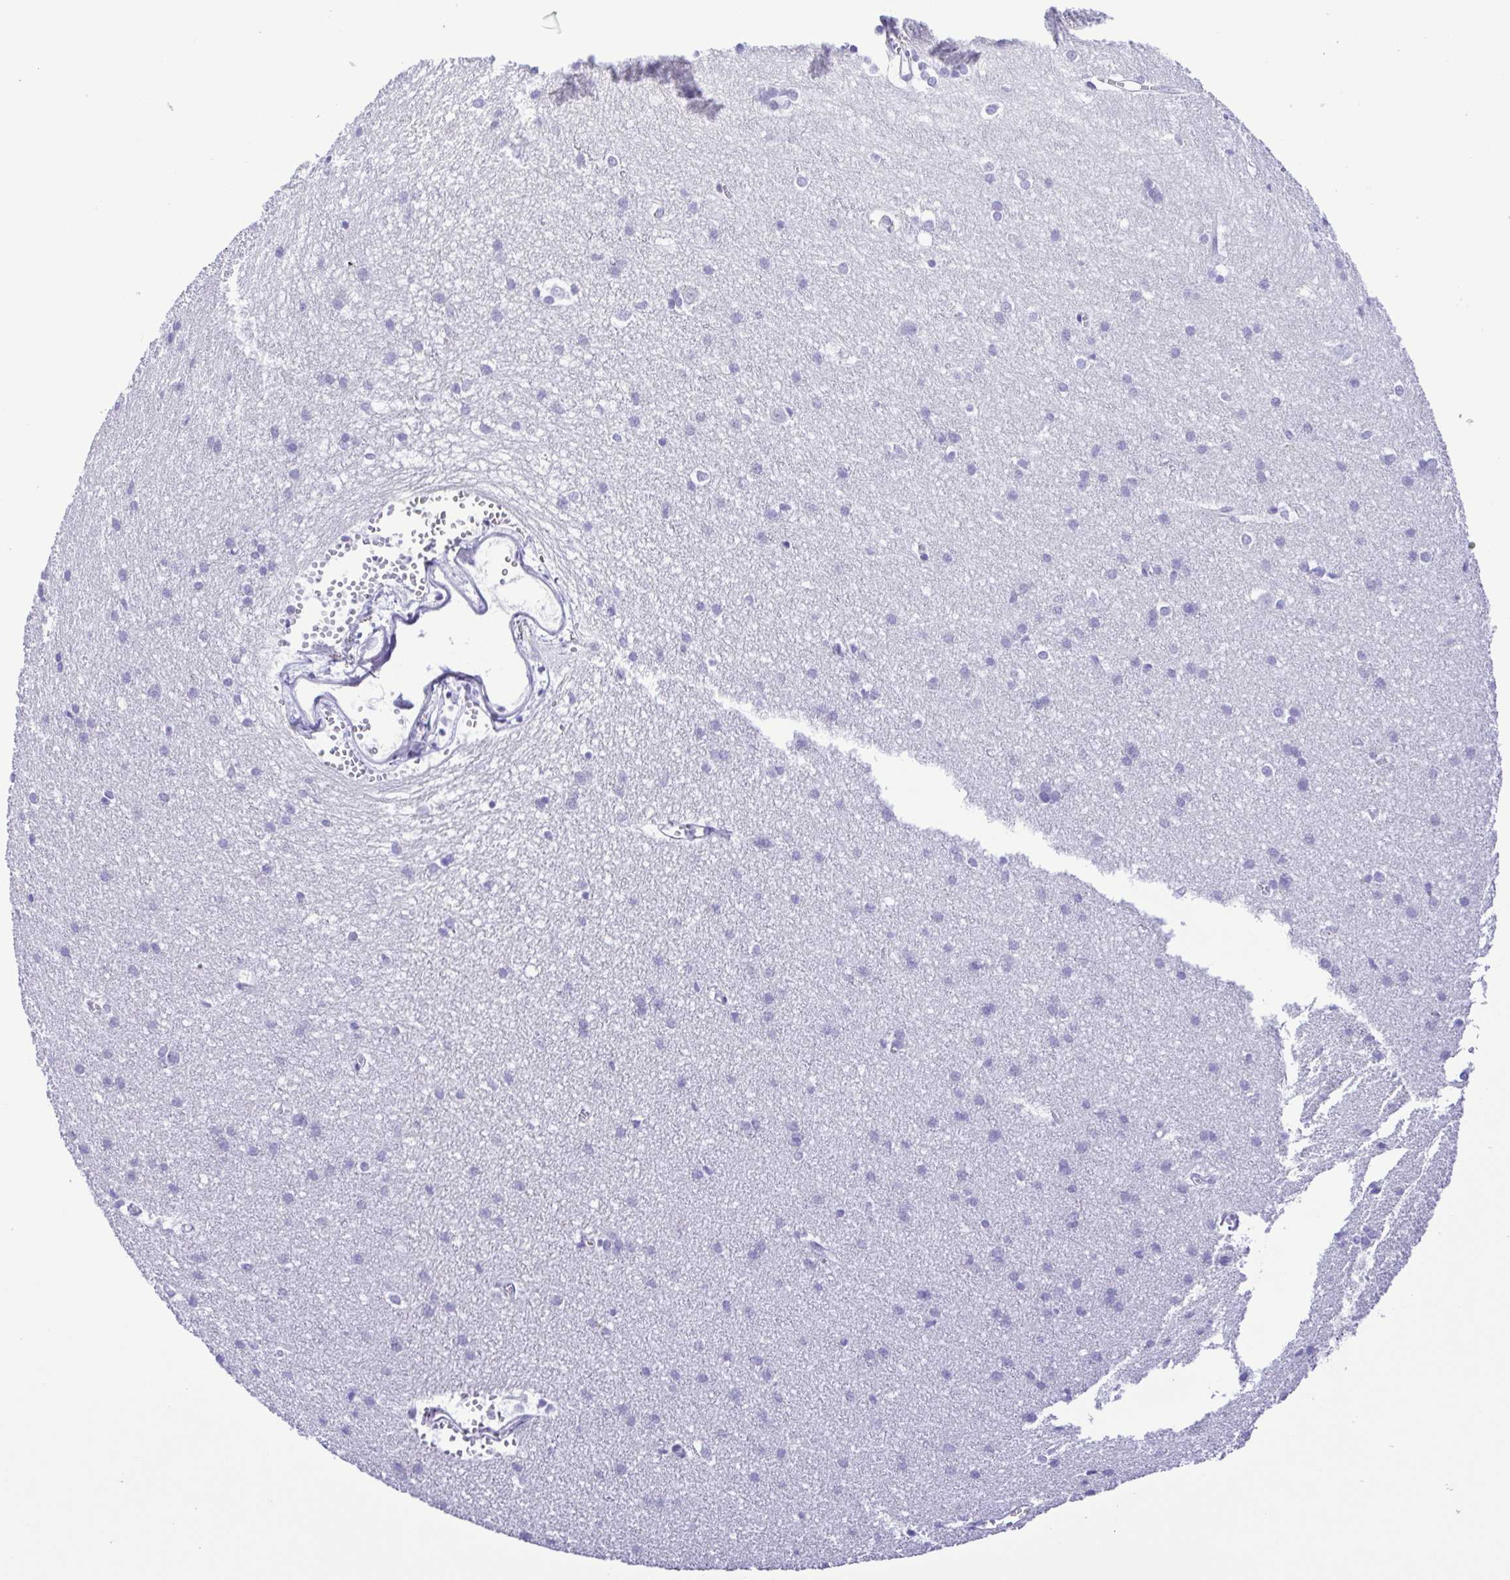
{"staining": {"intensity": "negative", "quantity": "none", "location": "none"}, "tissue": "cerebral cortex", "cell_type": "Endothelial cells", "image_type": "normal", "snomed": [{"axis": "morphology", "description": "Normal tissue, NOS"}, {"axis": "topography", "description": "Cerebral cortex"}], "caption": "High power microscopy histopathology image of an immunohistochemistry histopathology image of unremarkable cerebral cortex, revealing no significant staining in endothelial cells.", "gene": "CASP14", "patient": {"sex": "male", "age": 37}}